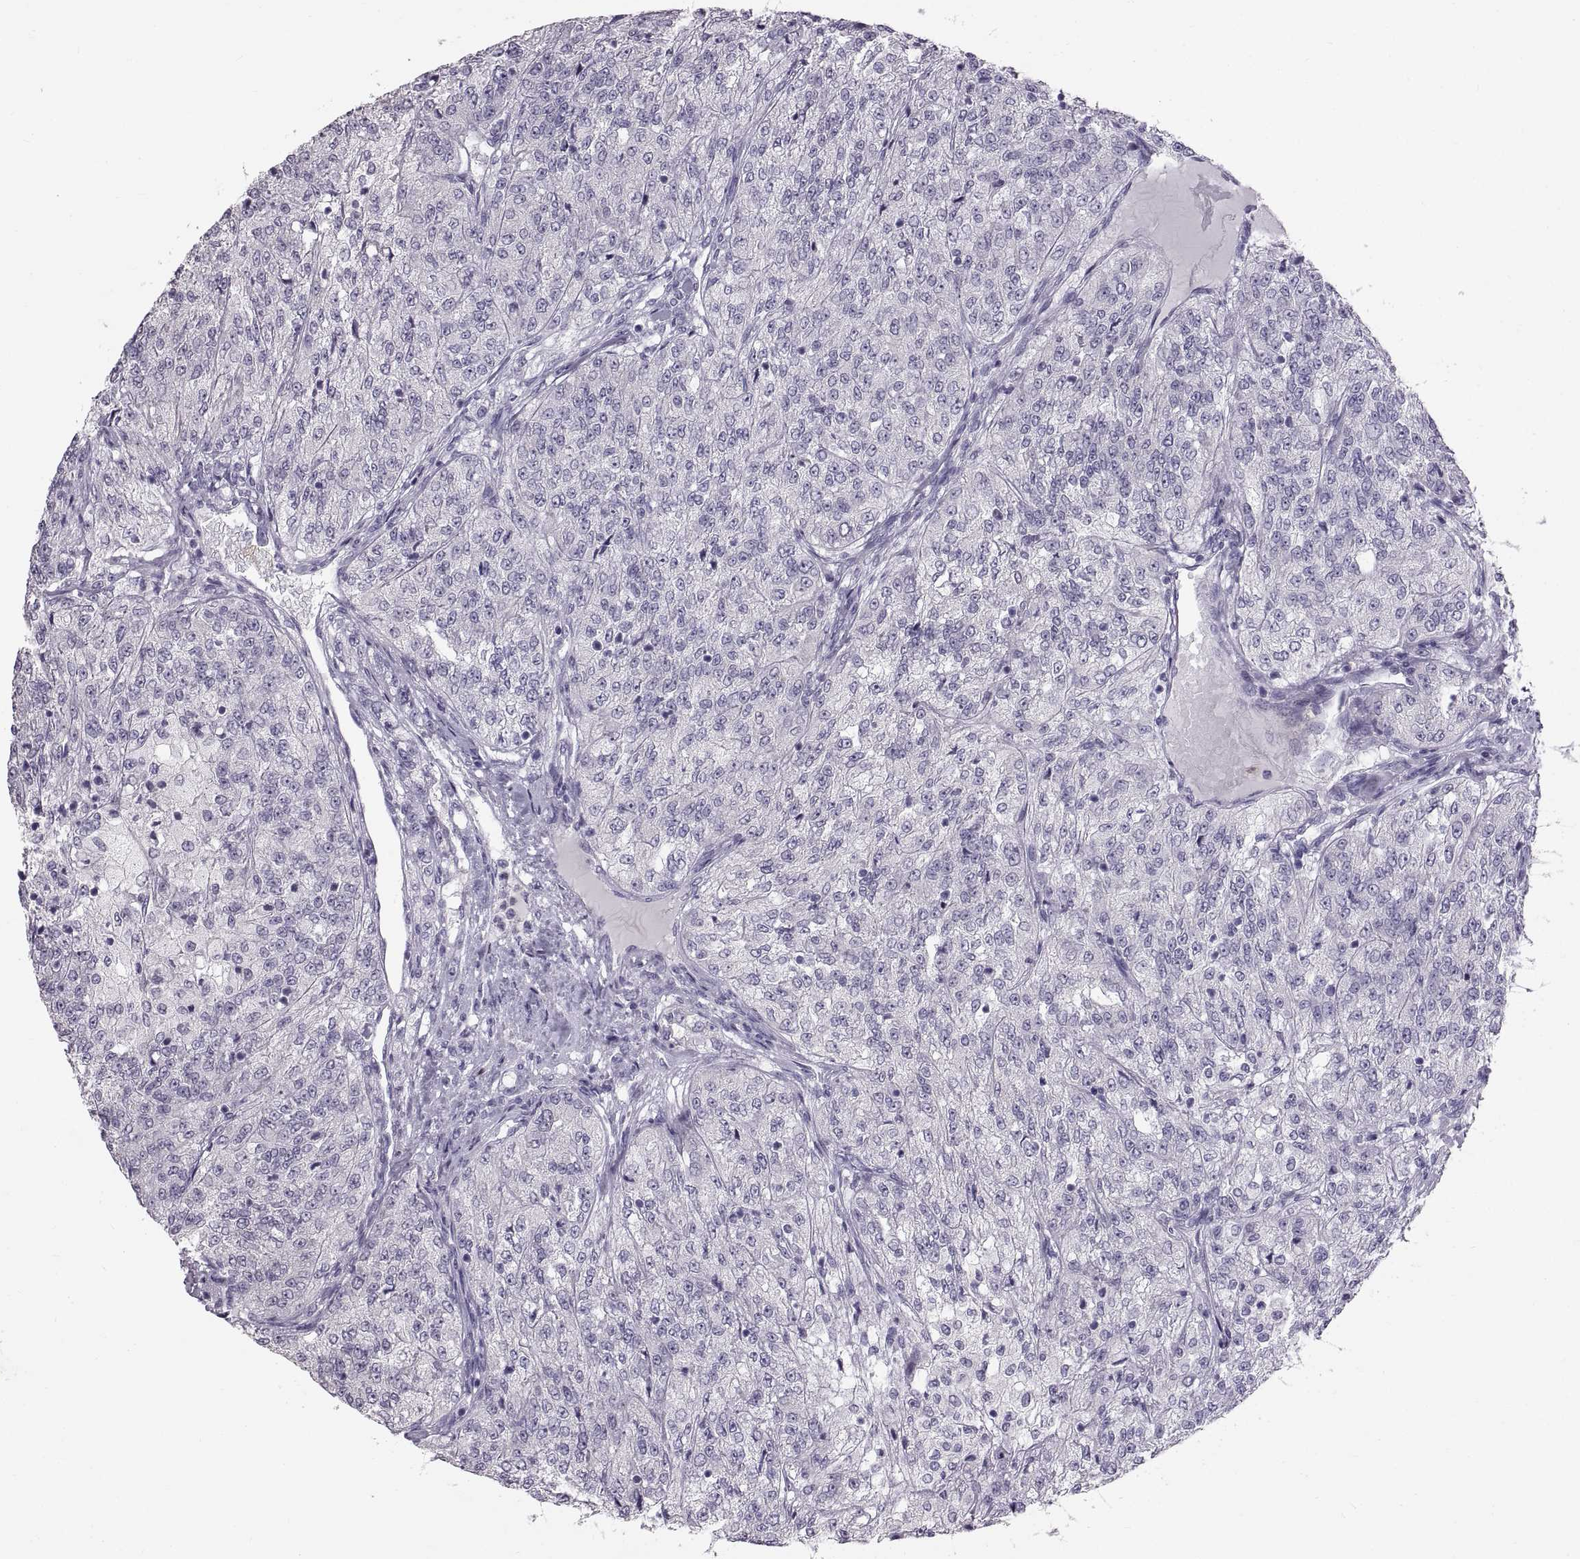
{"staining": {"intensity": "negative", "quantity": "none", "location": "none"}, "tissue": "renal cancer", "cell_type": "Tumor cells", "image_type": "cancer", "snomed": [{"axis": "morphology", "description": "Adenocarcinoma, NOS"}, {"axis": "topography", "description": "Kidney"}], "caption": "This is an immunohistochemistry micrograph of adenocarcinoma (renal). There is no positivity in tumor cells.", "gene": "SPACDR", "patient": {"sex": "female", "age": 63}}